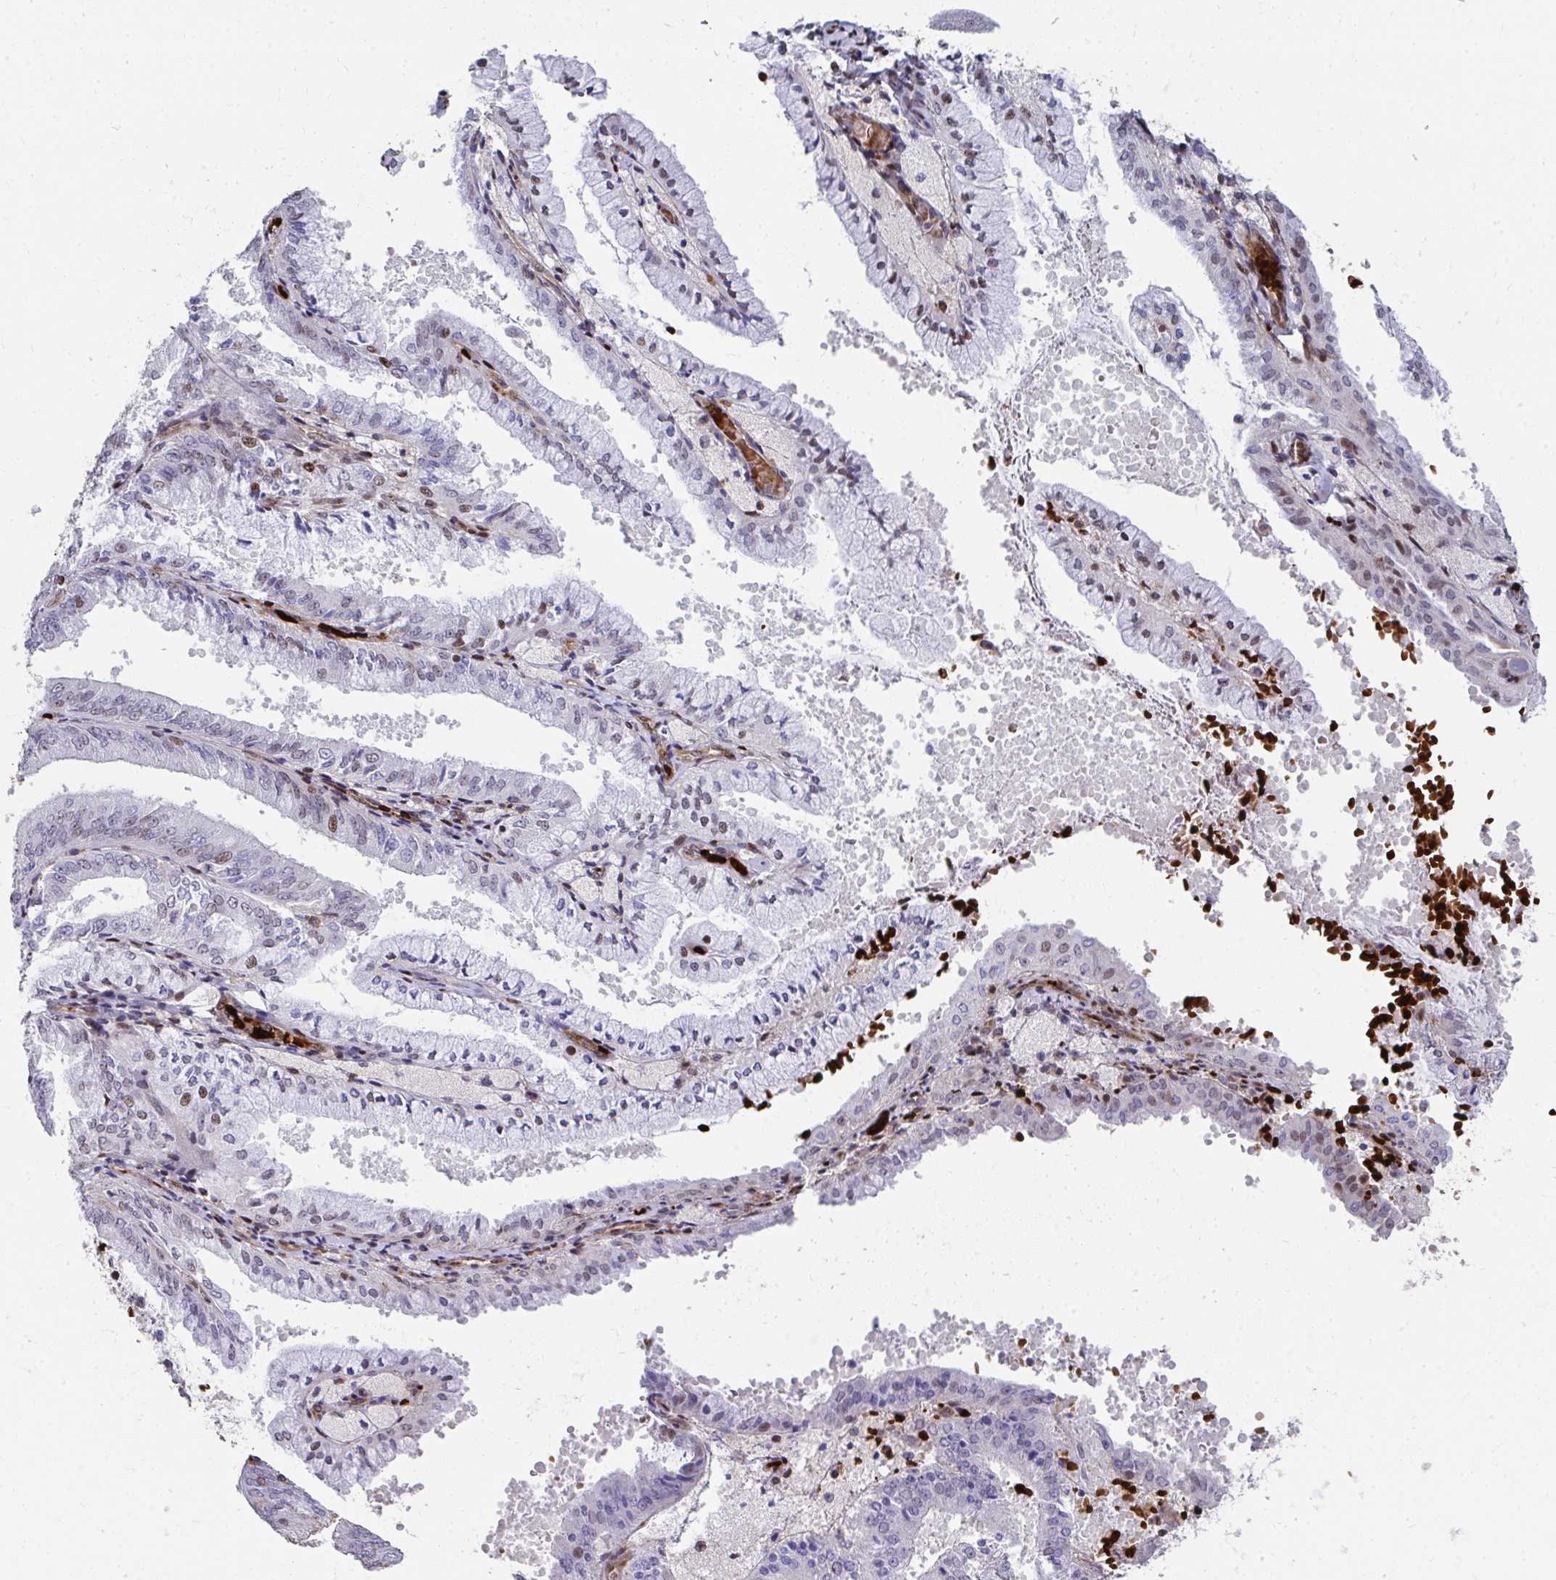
{"staining": {"intensity": "moderate", "quantity": "25%-75%", "location": "nuclear"}, "tissue": "endometrial cancer", "cell_type": "Tumor cells", "image_type": "cancer", "snomed": [{"axis": "morphology", "description": "Adenocarcinoma, NOS"}, {"axis": "topography", "description": "Endometrium"}], "caption": "Protein staining of endometrial cancer tissue displays moderate nuclear staining in approximately 25%-75% of tumor cells.", "gene": "FOXN3", "patient": {"sex": "female", "age": 63}}